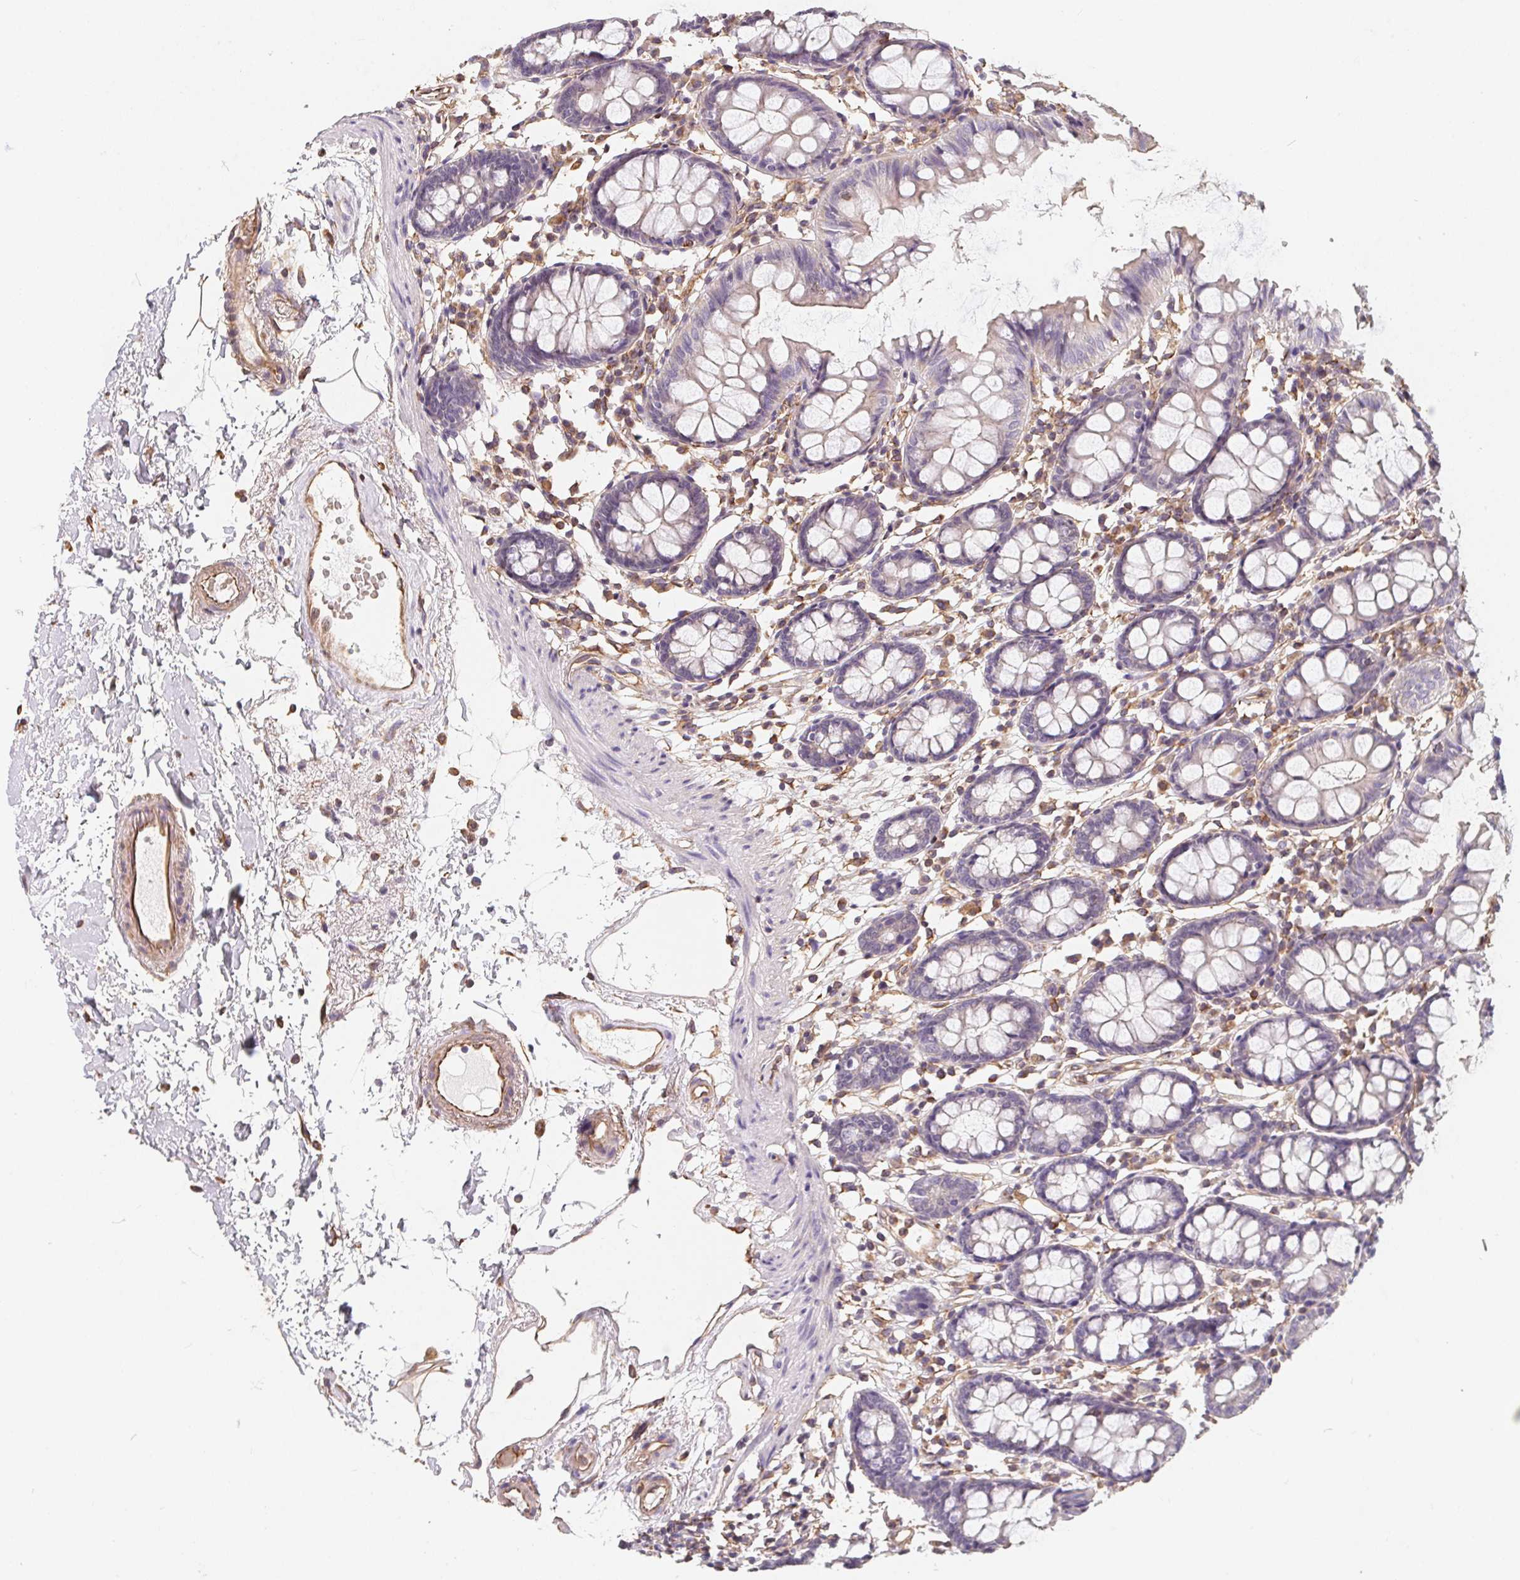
{"staining": {"intensity": "moderate", "quantity": ">75%", "location": "cytoplasmic/membranous"}, "tissue": "colon", "cell_type": "Endothelial cells", "image_type": "normal", "snomed": [{"axis": "morphology", "description": "Normal tissue, NOS"}, {"axis": "topography", "description": "Colon"}], "caption": "IHC (DAB) staining of normal human colon displays moderate cytoplasmic/membranous protein expression in about >75% of endothelial cells.", "gene": "TBKBP1", "patient": {"sex": "female", "age": 84}}